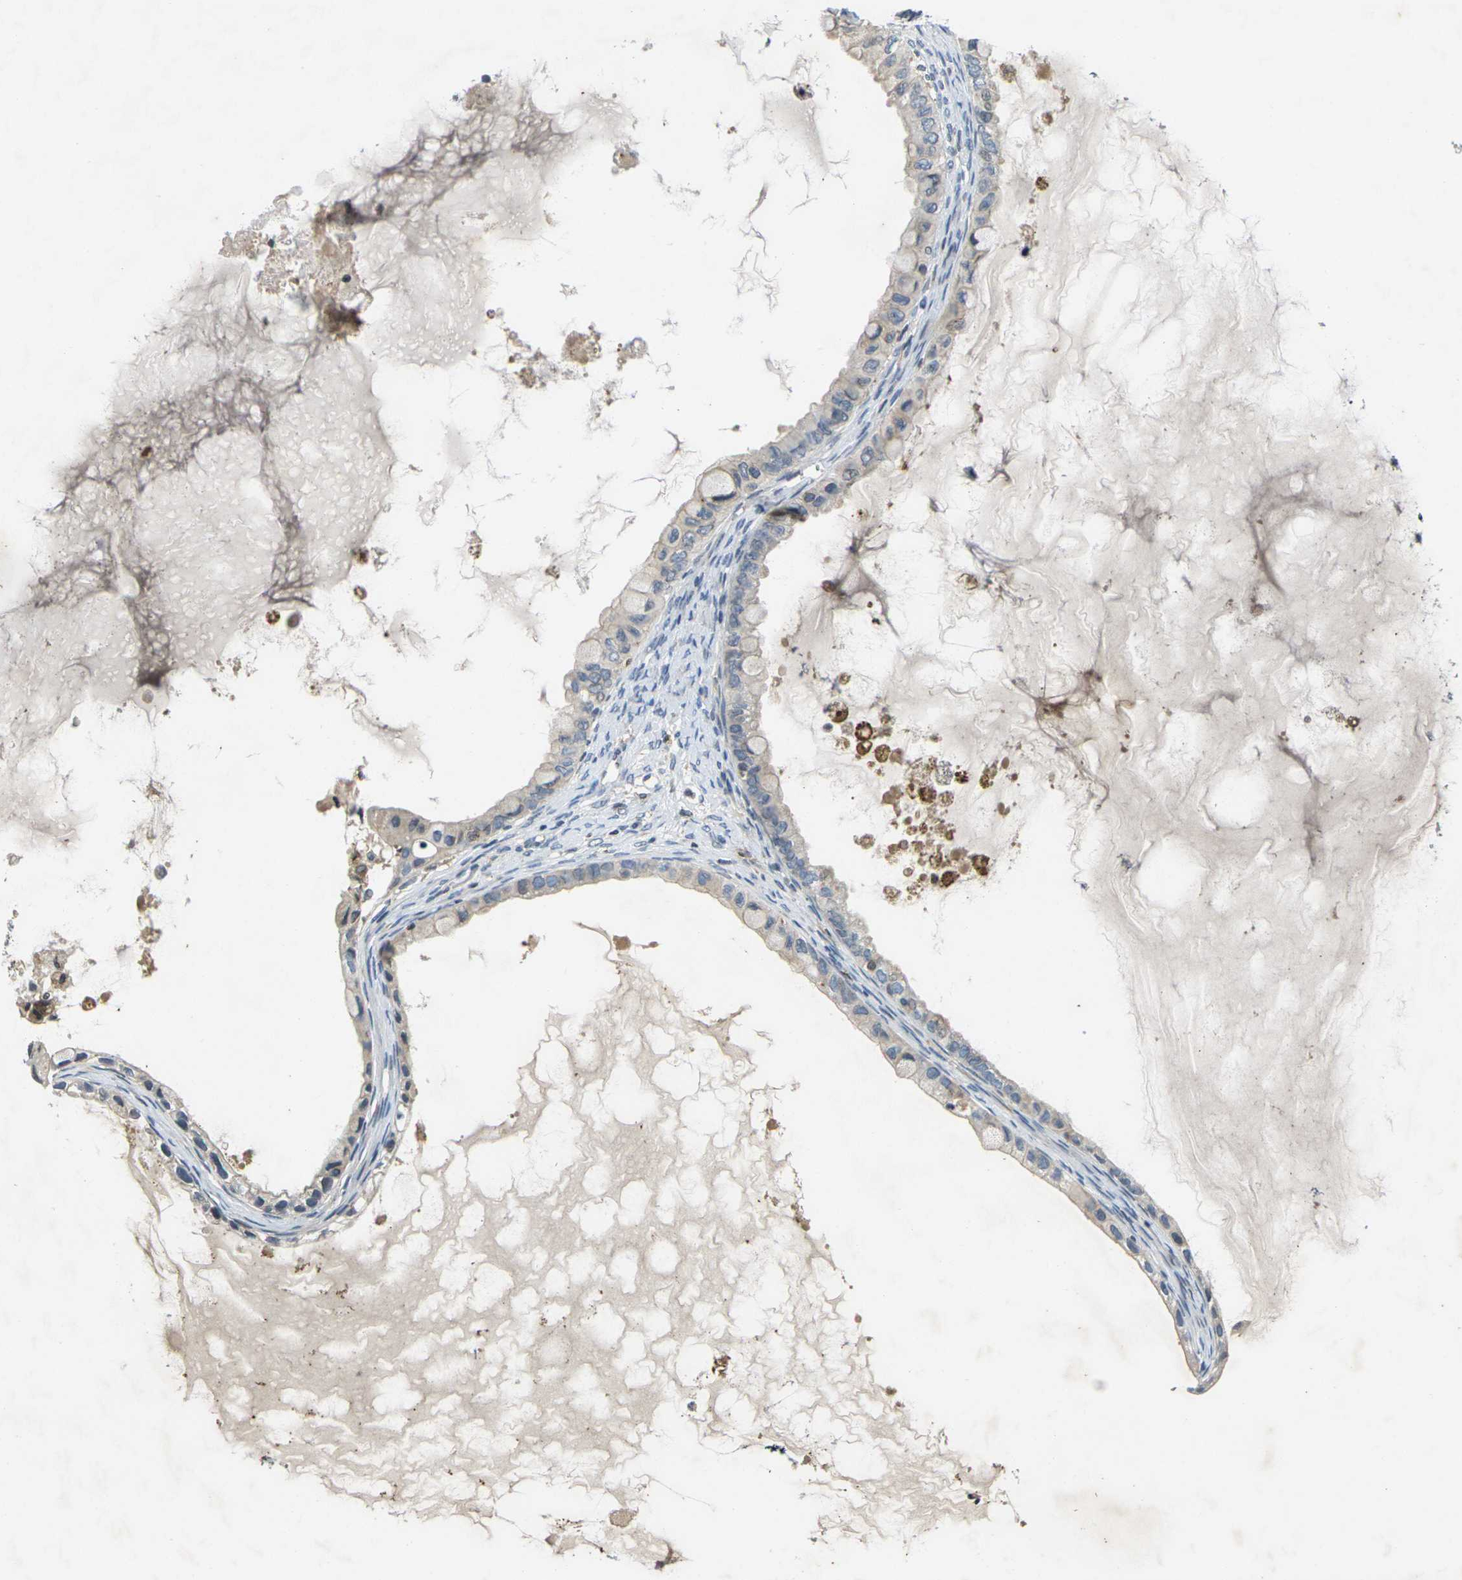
{"staining": {"intensity": "weak", "quantity": "25%-75%", "location": "cytoplasmic/membranous"}, "tissue": "ovarian cancer", "cell_type": "Tumor cells", "image_type": "cancer", "snomed": [{"axis": "morphology", "description": "Cystadenocarcinoma, mucinous, NOS"}, {"axis": "topography", "description": "Ovary"}], "caption": "This micrograph demonstrates ovarian cancer (mucinous cystadenocarcinoma) stained with immunohistochemistry to label a protein in brown. The cytoplasmic/membranous of tumor cells show weak positivity for the protein. Nuclei are counter-stained blue.", "gene": "C1QC", "patient": {"sex": "female", "age": 80}}